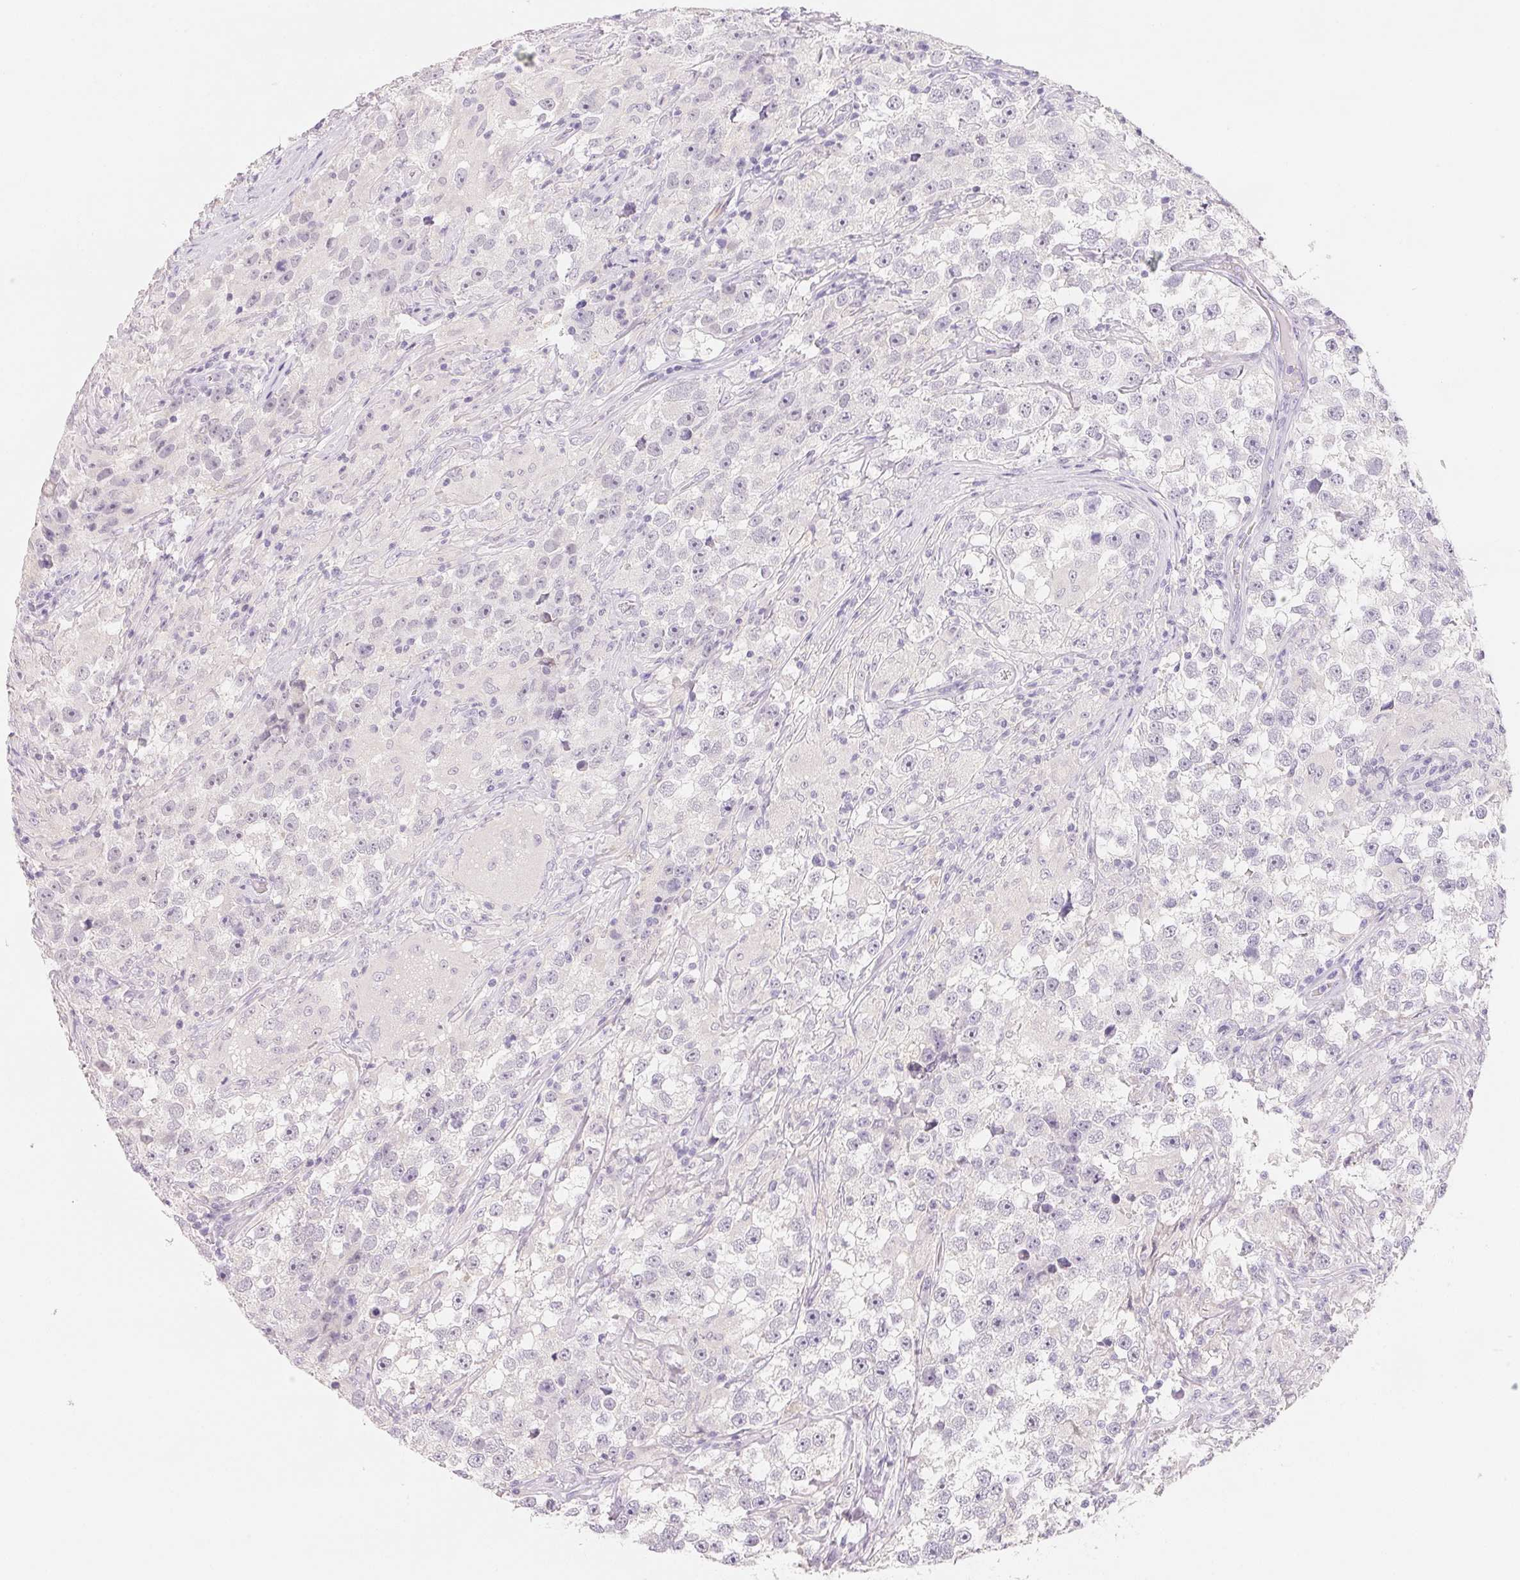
{"staining": {"intensity": "negative", "quantity": "none", "location": "none"}, "tissue": "testis cancer", "cell_type": "Tumor cells", "image_type": "cancer", "snomed": [{"axis": "morphology", "description": "Seminoma, NOS"}, {"axis": "topography", "description": "Testis"}], "caption": "High magnification brightfield microscopy of testis cancer (seminoma) stained with DAB (3,3'-diaminobenzidine) (brown) and counterstained with hematoxylin (blue): tumor cells show no significant expression.", "gene": "MCOLN3", "patient": {"sex": "male", "age": 46}}